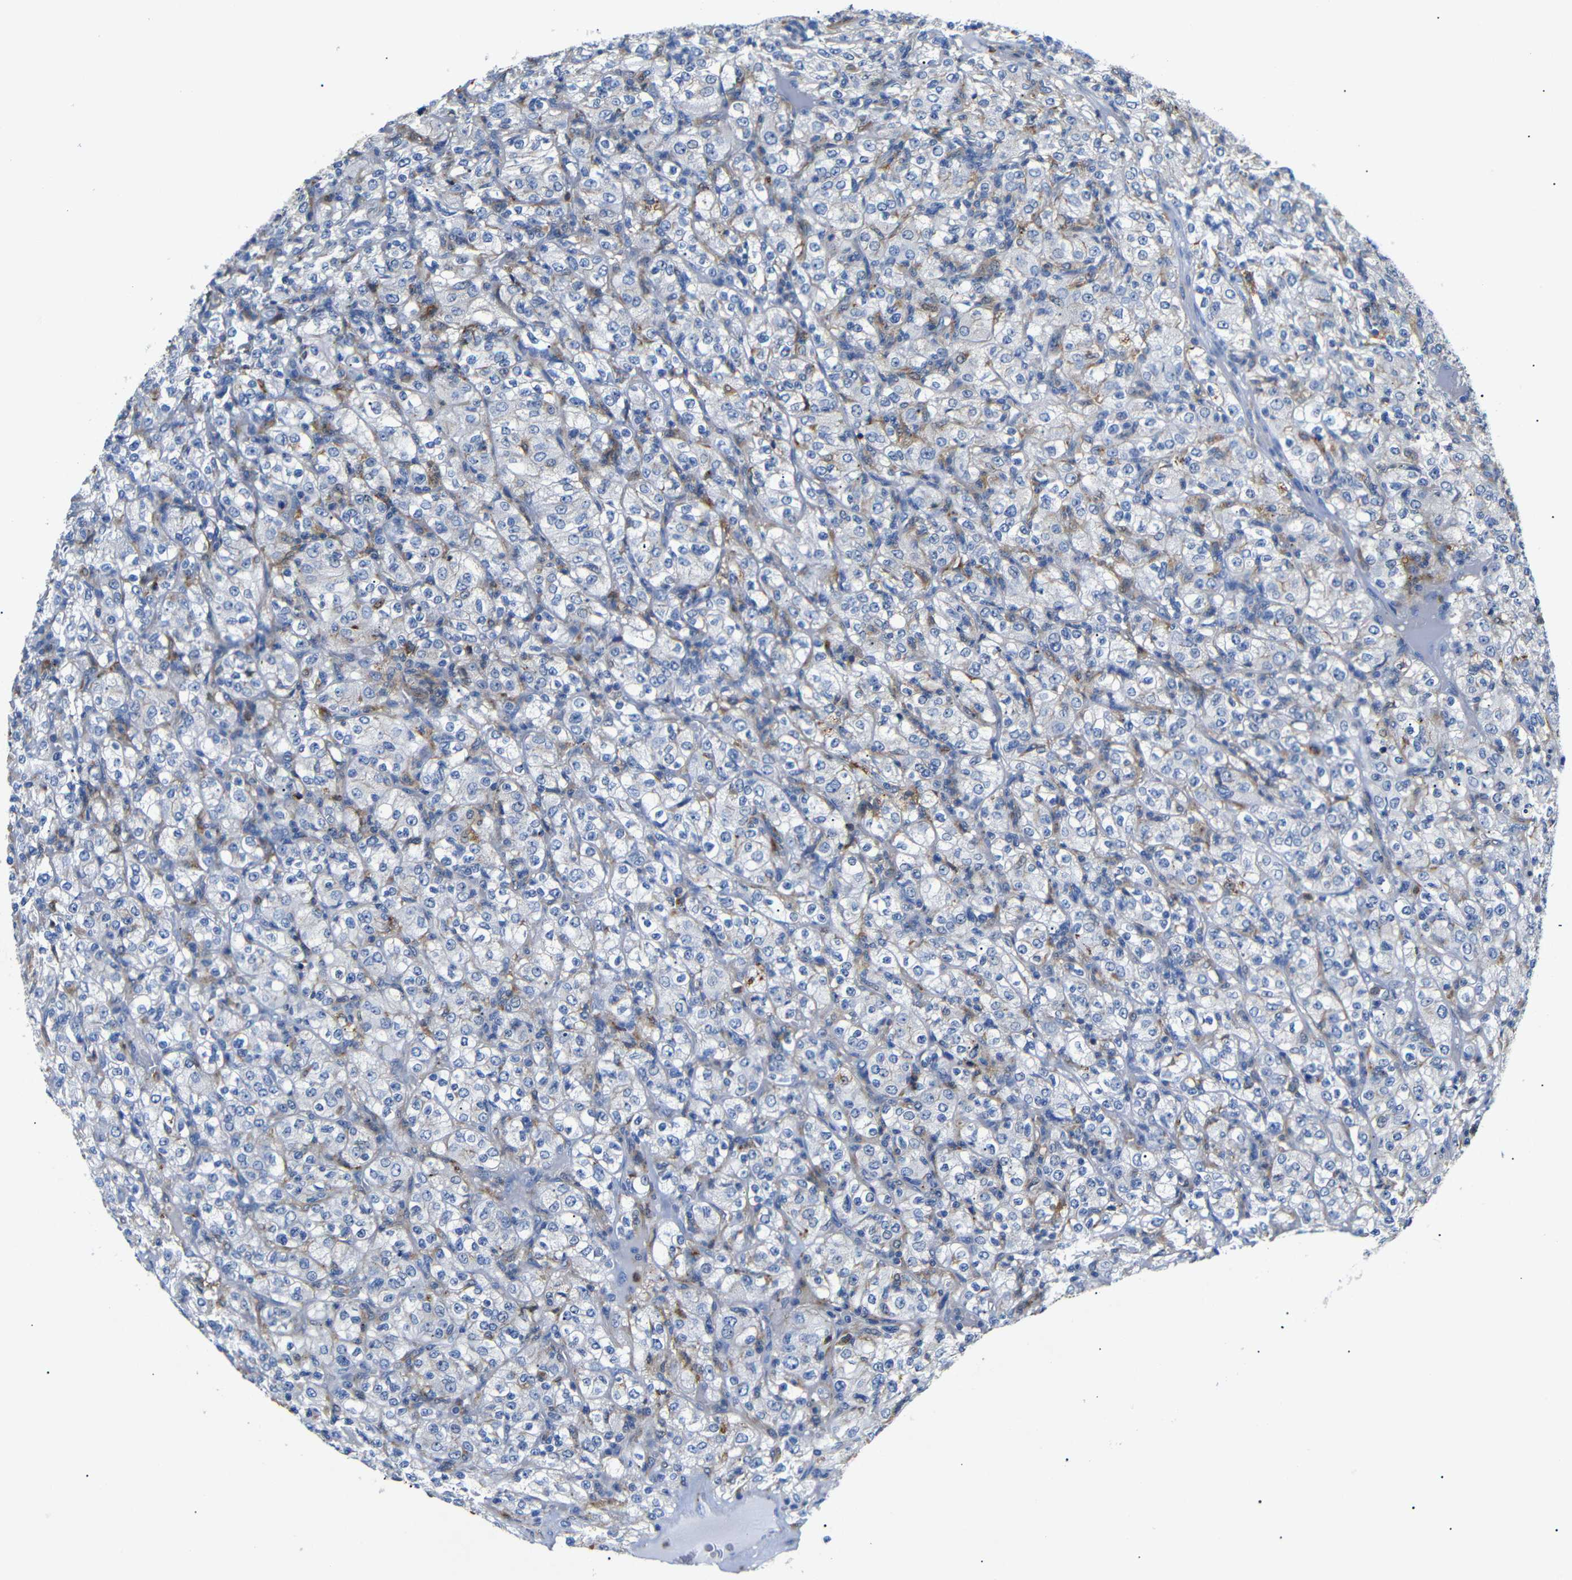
{"staining": {"intensity": "negative", "quantity": "none", "location": "none"}, "tissue": "renal cancer", "cell_type": "Tumor cells", "image_type": "cancer", "snomed": [{"axis": "morphology", "description": "Normal tissue, NOS"}, {"axis": "morphology", "description": "Adenocarcinoma, NOS"}, {"axis": "topography", "description": "Kidney"}], "caption": "This is a histopathology image of immunohistochemistry (IHC) staining of renal cancer (adenocarcinoma), which shows no staining in tumor cells.", "gene": "SDCBP", "patient": {"sex": "female", "age": 72}}